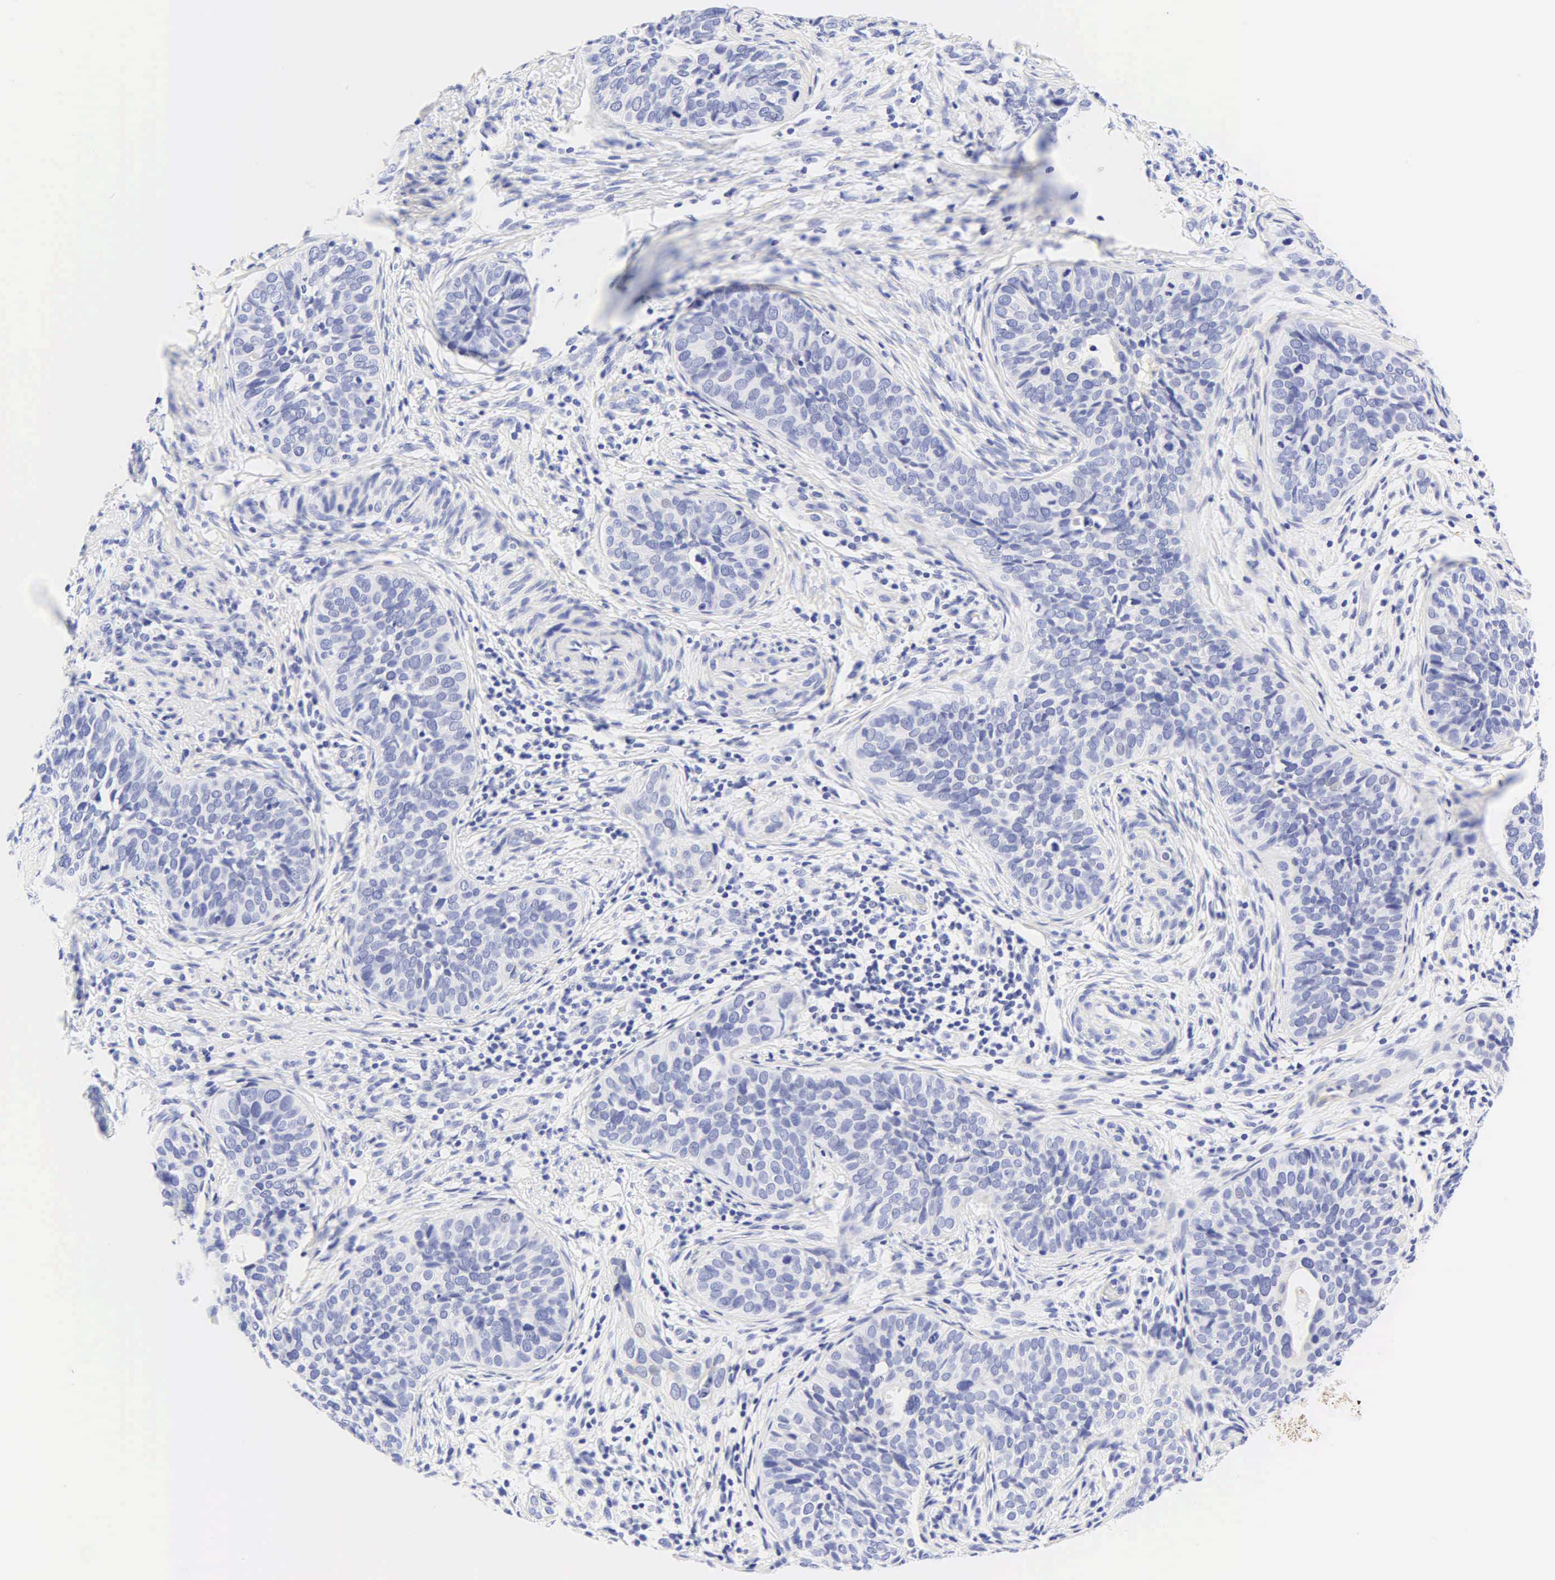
{"staining": {"intensity": "negative", "quantity": "none", "location": "none"}, "tissue": "cervical cancer", "cell_type": "Tumor cells", "image_type": "cancer", "snomed": [{"axis": "morphology", "description": "Squamous cell carcinoma, NOS"}, {"axis": "topography", "description": "Cervix"}], "caption": "Photomicrograph shows no significant protein positivity in tumor cells of squamous cell carcinoma (cervical).", "gene": "KRT20", "patient": {"sex": "female", "age": 31}}